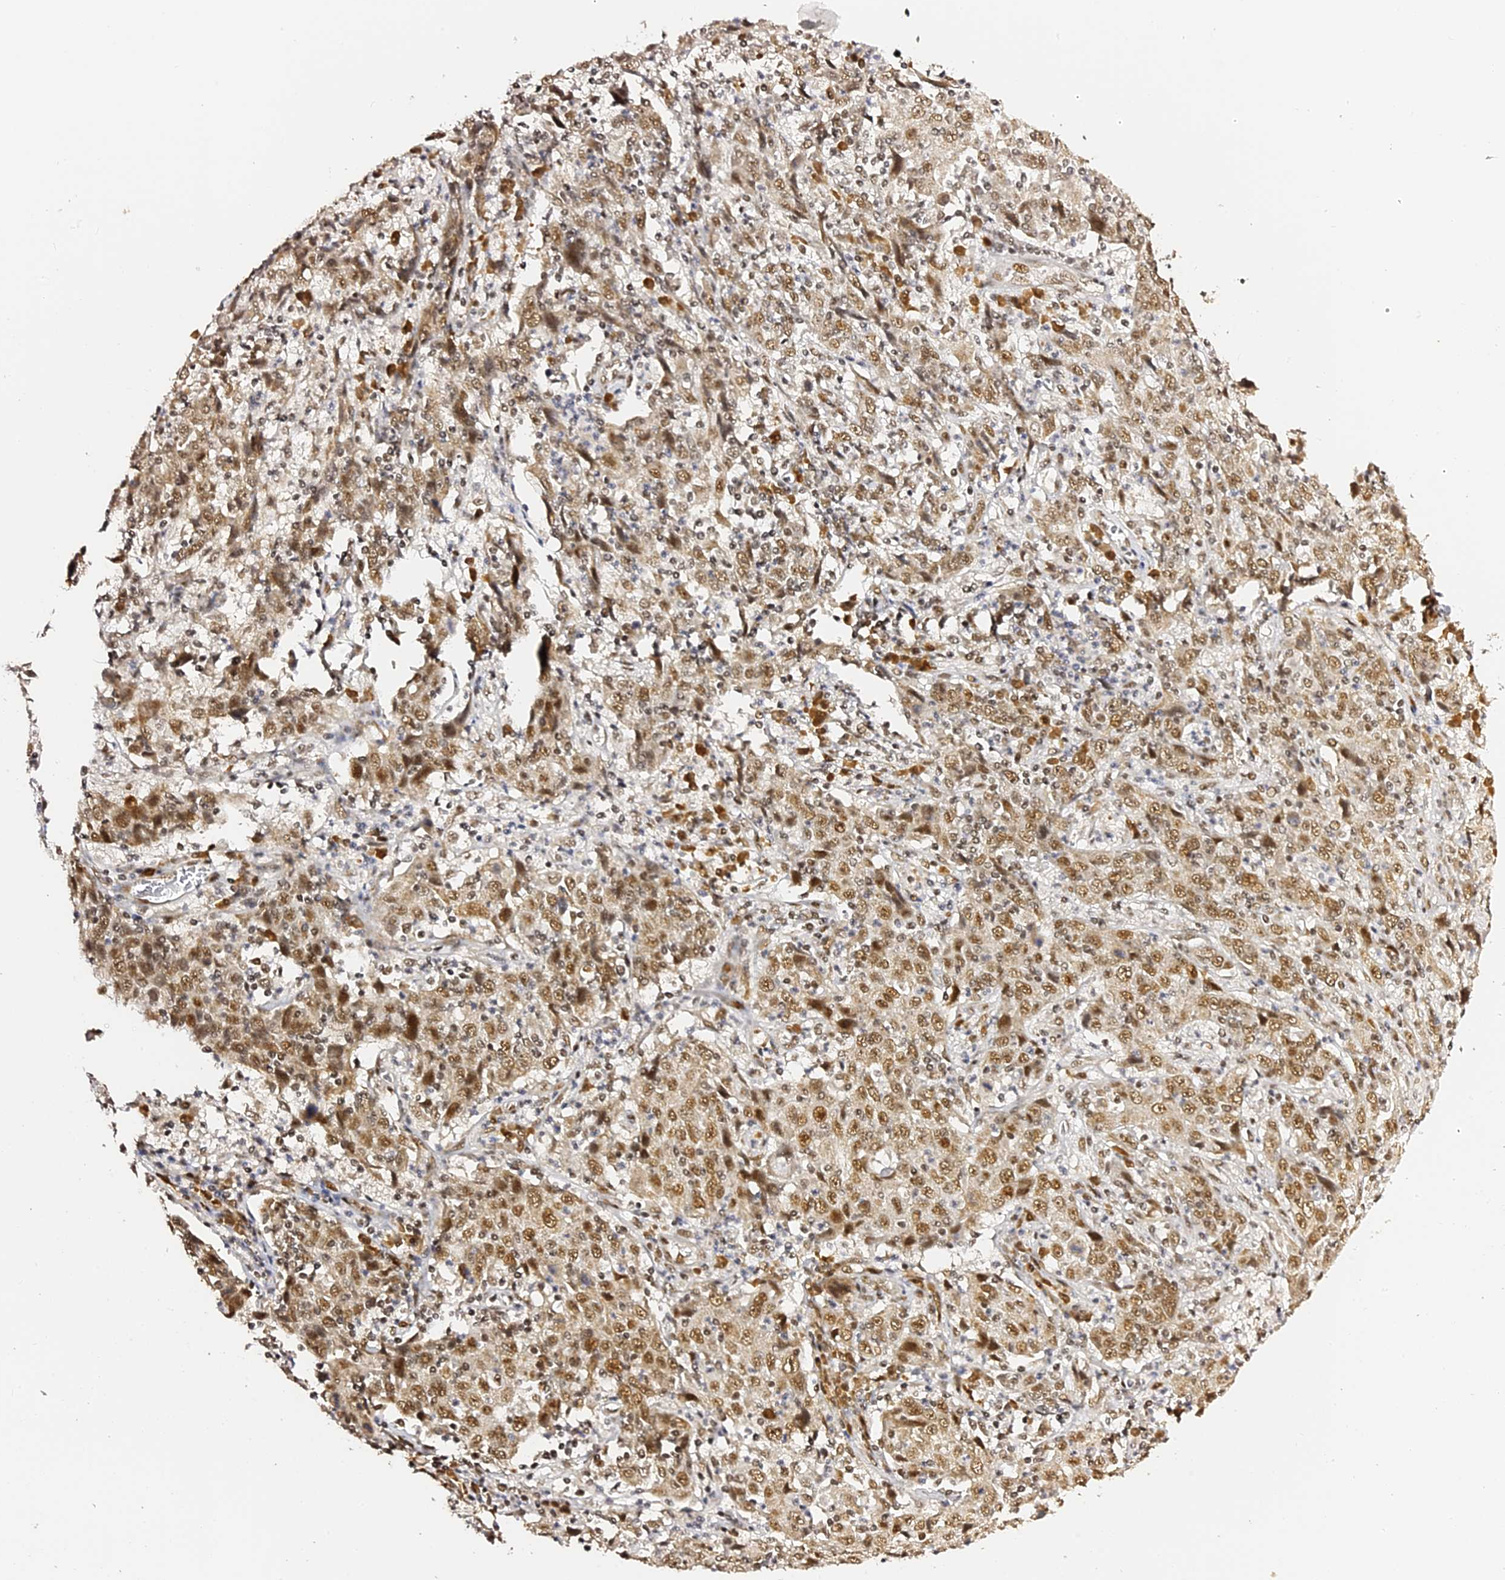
{"staining": {"intensity": "moderate", "quantity": ">75%", "location": "cytoplasmic/membranous,nuclear"}, "tissue": "cervical cancer", "cell_type": "Tumor cells", "image_type": "cancer", "snomed": [{"axis": "morphology", "description": "Squamous cell carcinoma, NOS"}, {"axis": "topography", "description": "Cervix"}], "caption": "Tumor cells demonstrate moderate cytoplasmic/membranous and nuclear expression in approximately >75% of cells in squamous cell carcinoma (cervical). (DAB IHC, brown staining for protein, blue staining for nuclei).", "gene": "MCRS1", "patient": {"sex": "female", "age": 46}}